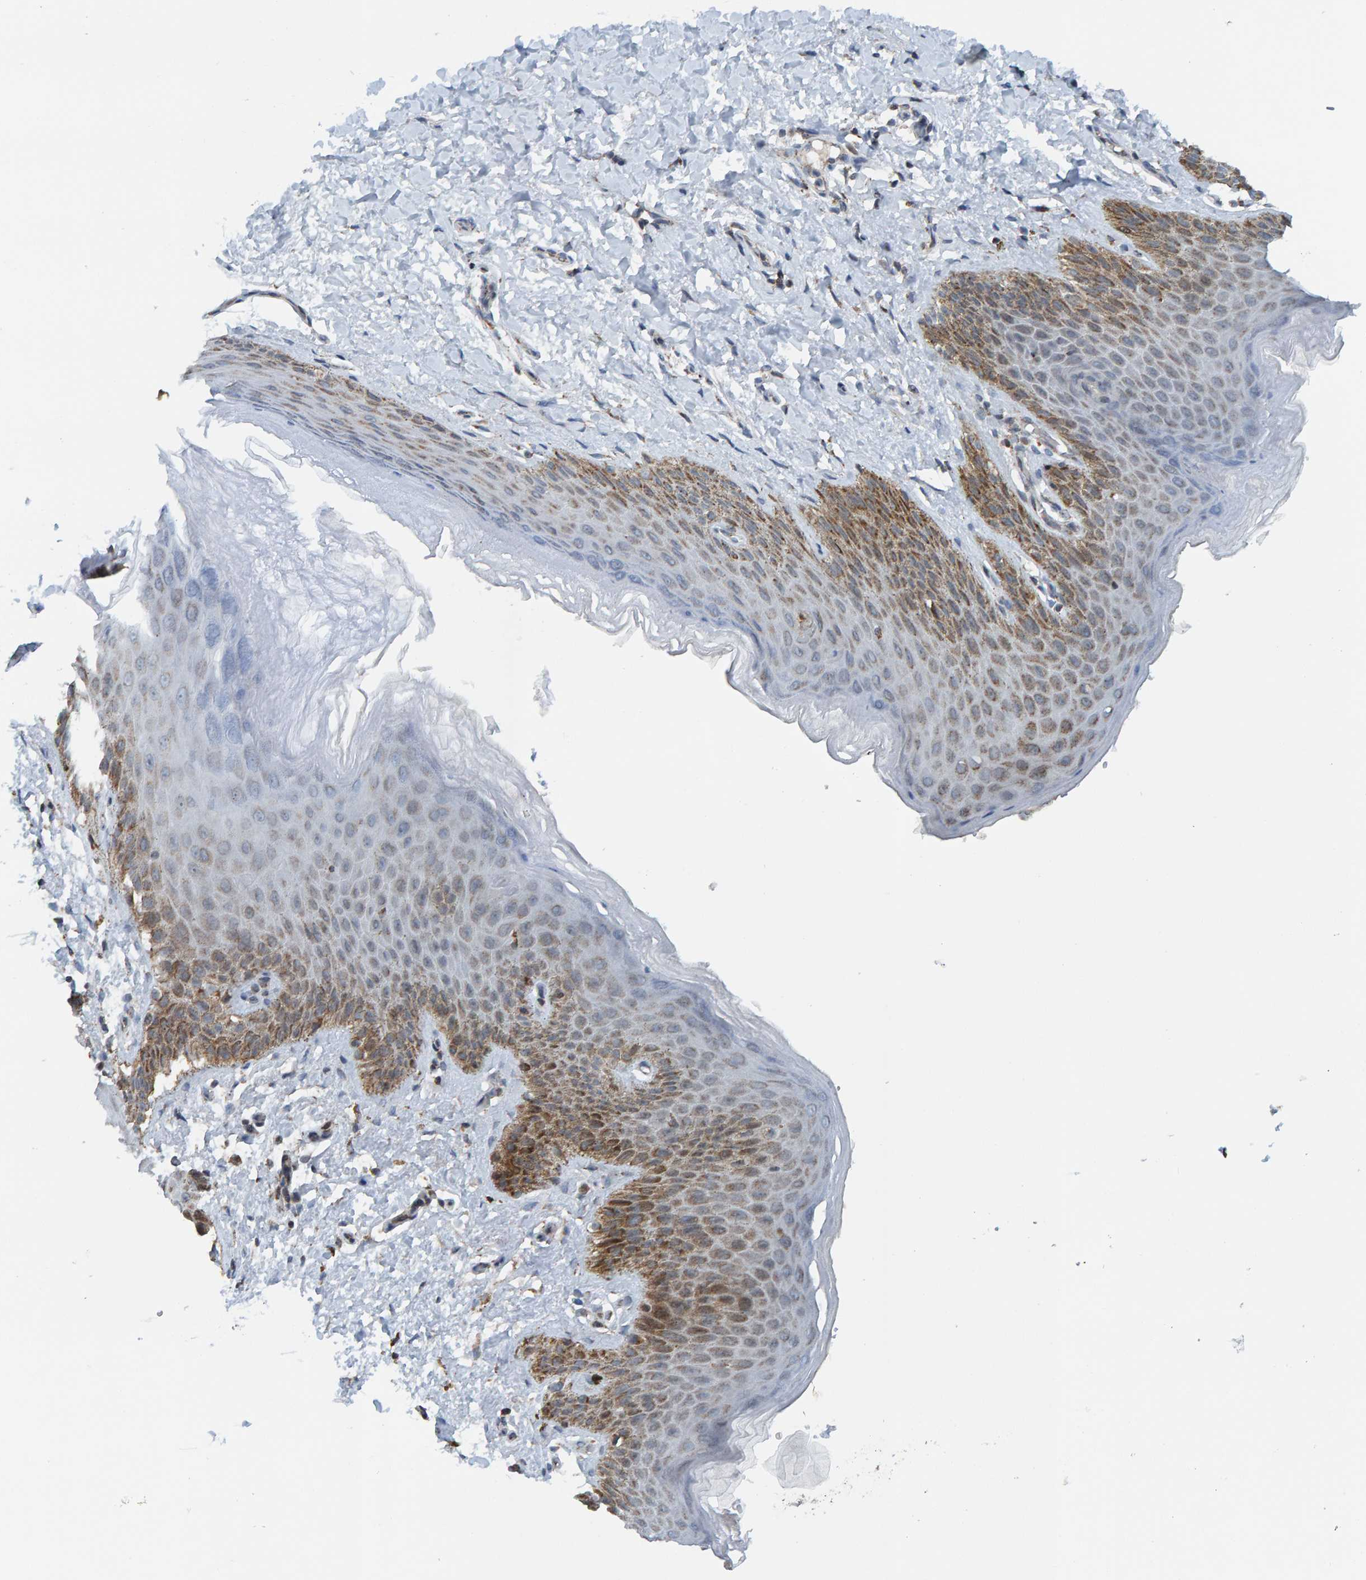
{"staining": {"intensity": "moderate", "quantity": ">75%", "location": "cytoplasmic/membranous"}, "tissue": "skin", "cell_type": "Epidermal cells", "image_type": "normal", "snomed": [{"axis": "morphology", "description": "Normal tissue, NOS"}, {"axis": "topography", "description": "Anal"}, {"axis": "topography", "description": "Peripheral nerve tissue"}], "caption": "An image of skin stained for a protein shows moderate cytoplasmic/membranous brown staining in epidermal cells. Nuclei are stained in blue.", "gene": "ZNF48", "patient": {"sex": "male", "age": 44}}